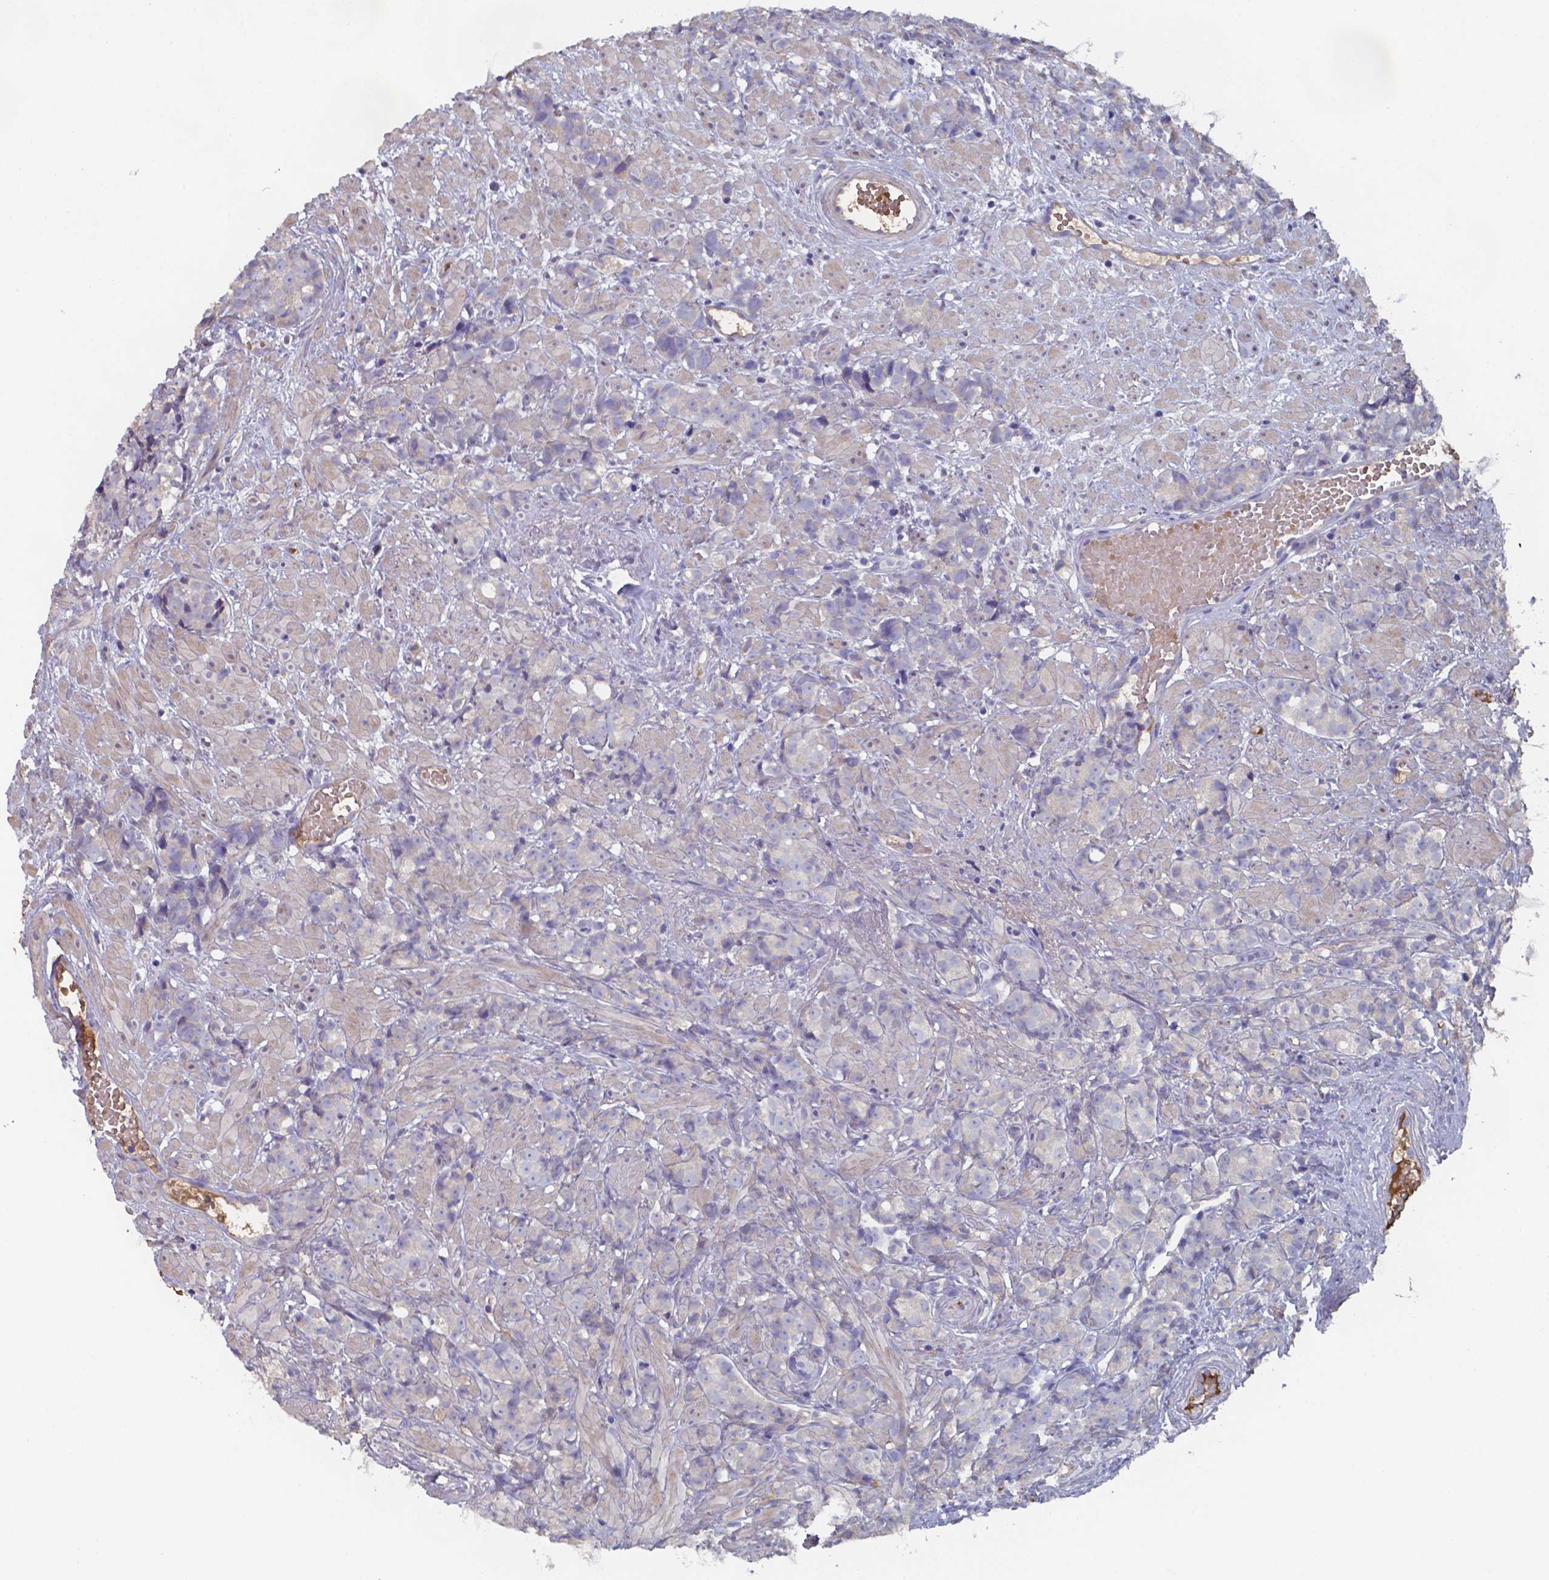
{"staining": {"intensity": "negative", "quantity": "none", "location": "none"}, "tissue": "prostate cancer", "cell_type": "Tumor cells", "image_type": "cancer", "snomed": [{"axis": "morphology", "description": "Adenocarcinoma, High grade"}, {"axis": "topography", "description": "Prostate"}], "caption": "High magnification brightfield microscopy of prostate cancer stained with DAB (brown) and counterstained with hematoxylin (blue): tumor cells show no significant staining. (Brightfield microscopy of DAB IHC at high magnification).", "gene": "BTBD17", "patient": {"sex": "male", "age": 81}}